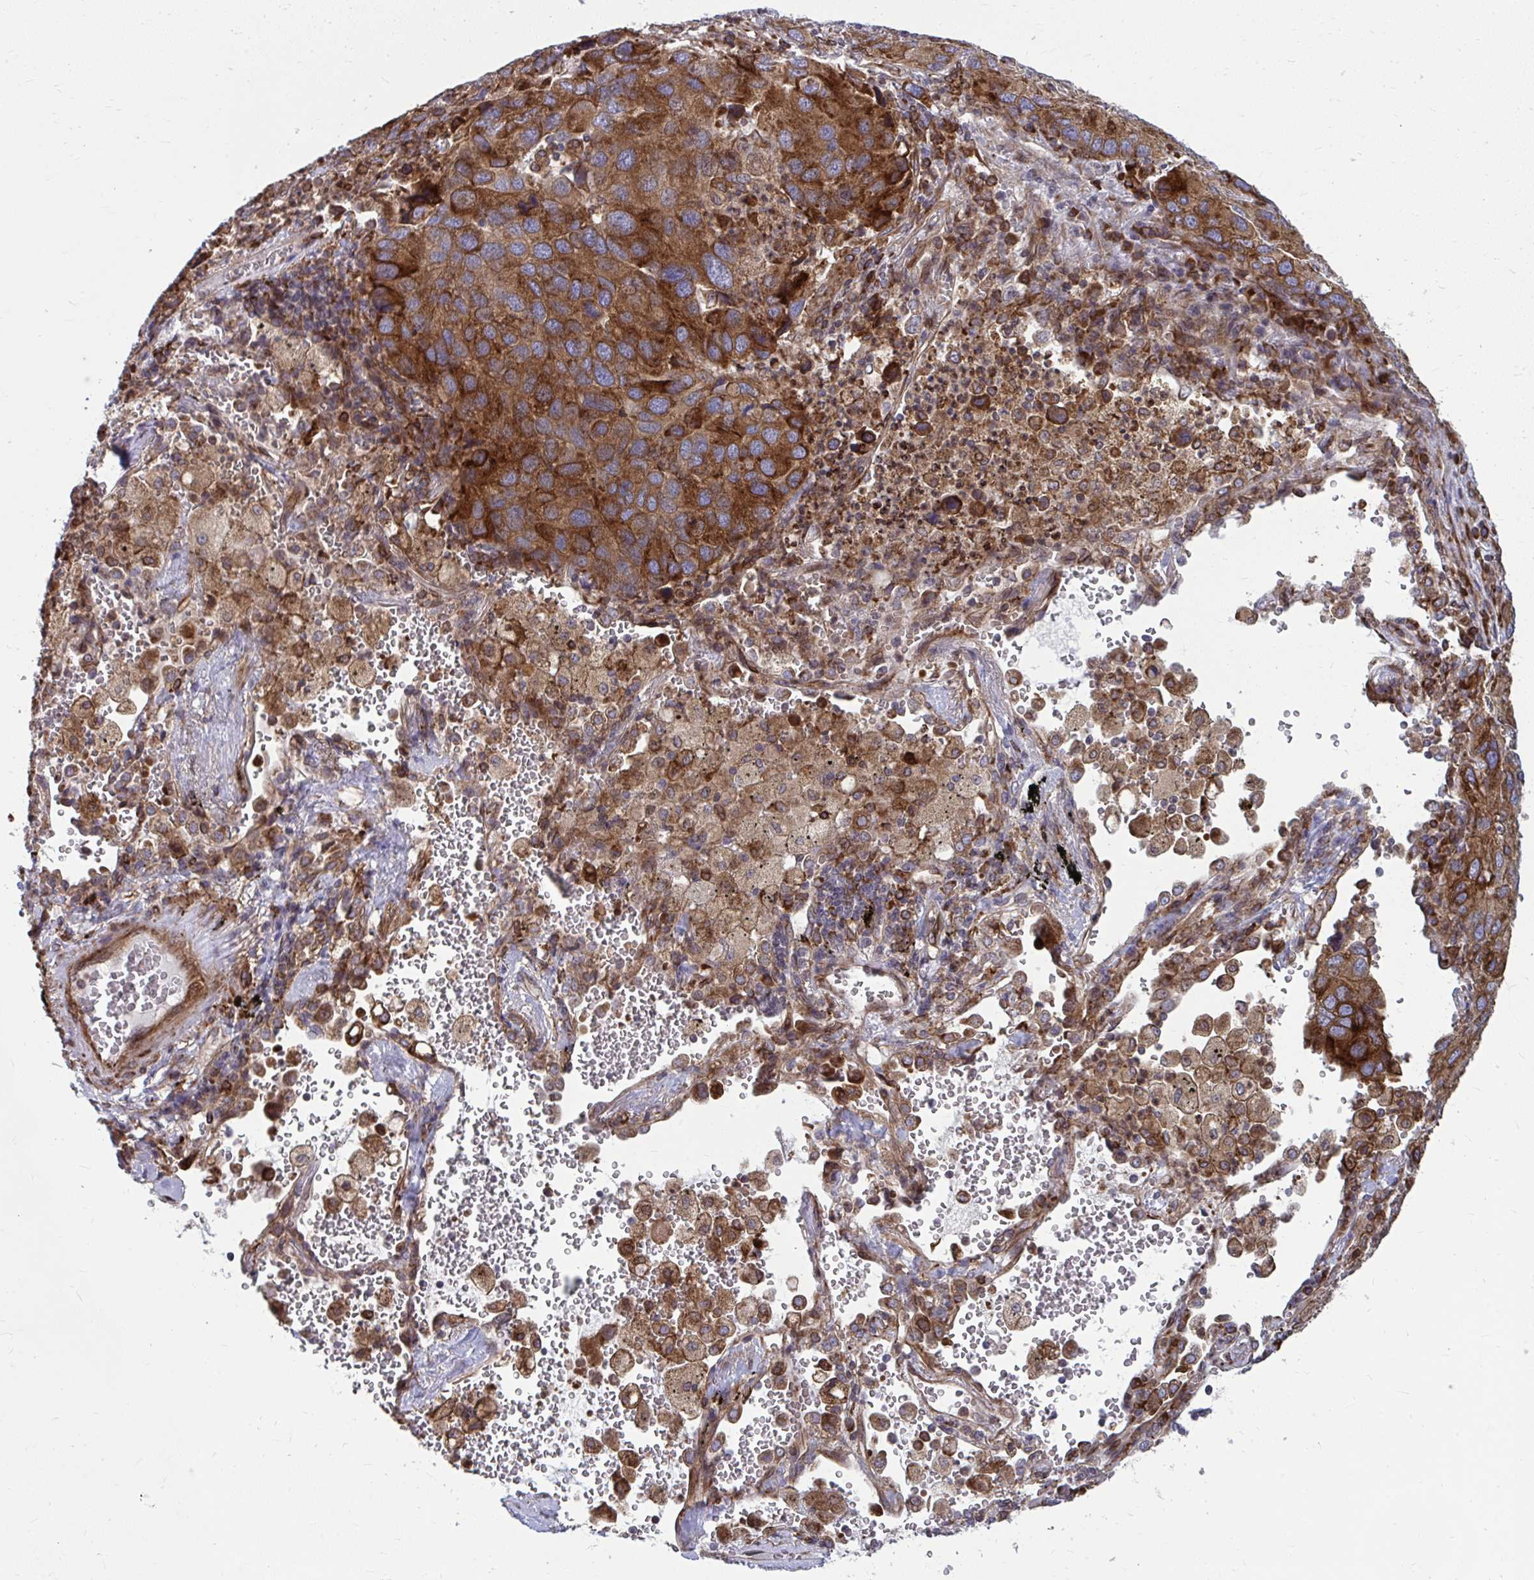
{"staining": {"intensity": "strong", "quantity": ">75%", "location": "cytoplasmic/membranous"}, "tissue": "lung cancer", "cell_type": "Tumor cells", "image_type": "cancer", "snomed": [{"axis": "morphology", "description": "Aneuploidy"}, {"axis": "morphology", "description": "Adenocarcinoma, NOS"}, {"axis": "topography", "description": "Lymph node"}, {"axis": "topography", "description": "Lung"}], "caption": "Lung cancer stained with IHC displays strong cytoplasmic/membranous expression in about >75% of tumor cells.", "gene": "STIM2", "patient": {"sex": "female", "age": 74}}